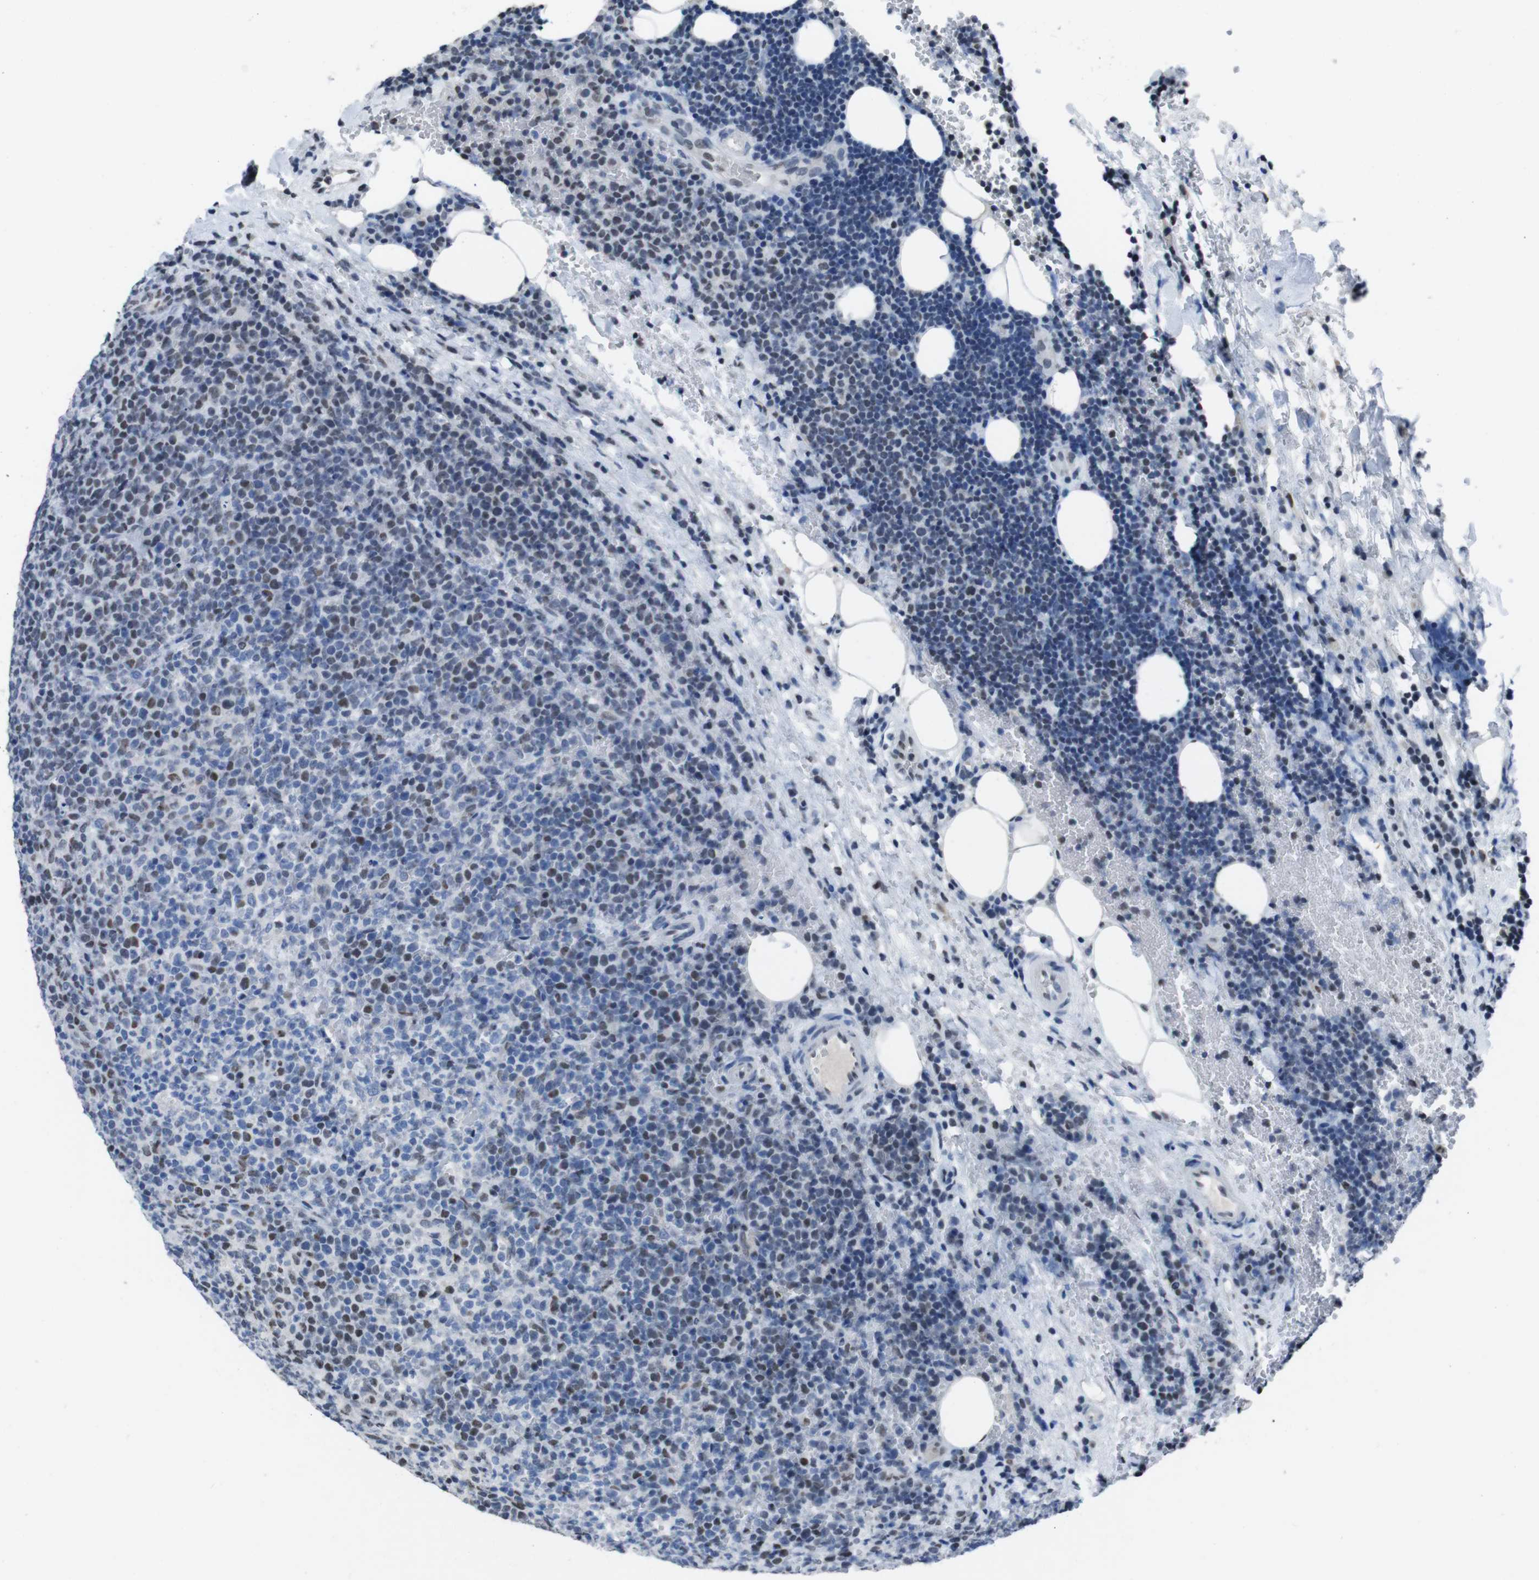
{"staining": {"intensity": "weak", "quantity": "25%-75%", "location": "nuclear"}, "tissue": "lymphoma", "cell_type": "Tumor cells", "image_type": "cancer", "snomed": [{"axis": "morphology", "description": "Malignant lymphoma, non-Hodgkin's type, High grade"}, {"axis": "topography", "description": "Lymph node"}], "caption": "Immunohistochemistry (IHC) photomicrograph of neoplastic tissue: human lymphoma stained using immunohistochemistry shows low levels of weak protein expression localized specifically in the nuclear of tumor cells, appearing as a nuclear brown color.", "gene": "PIP4P2", "patient": {"sex": "male", "age": 61}}